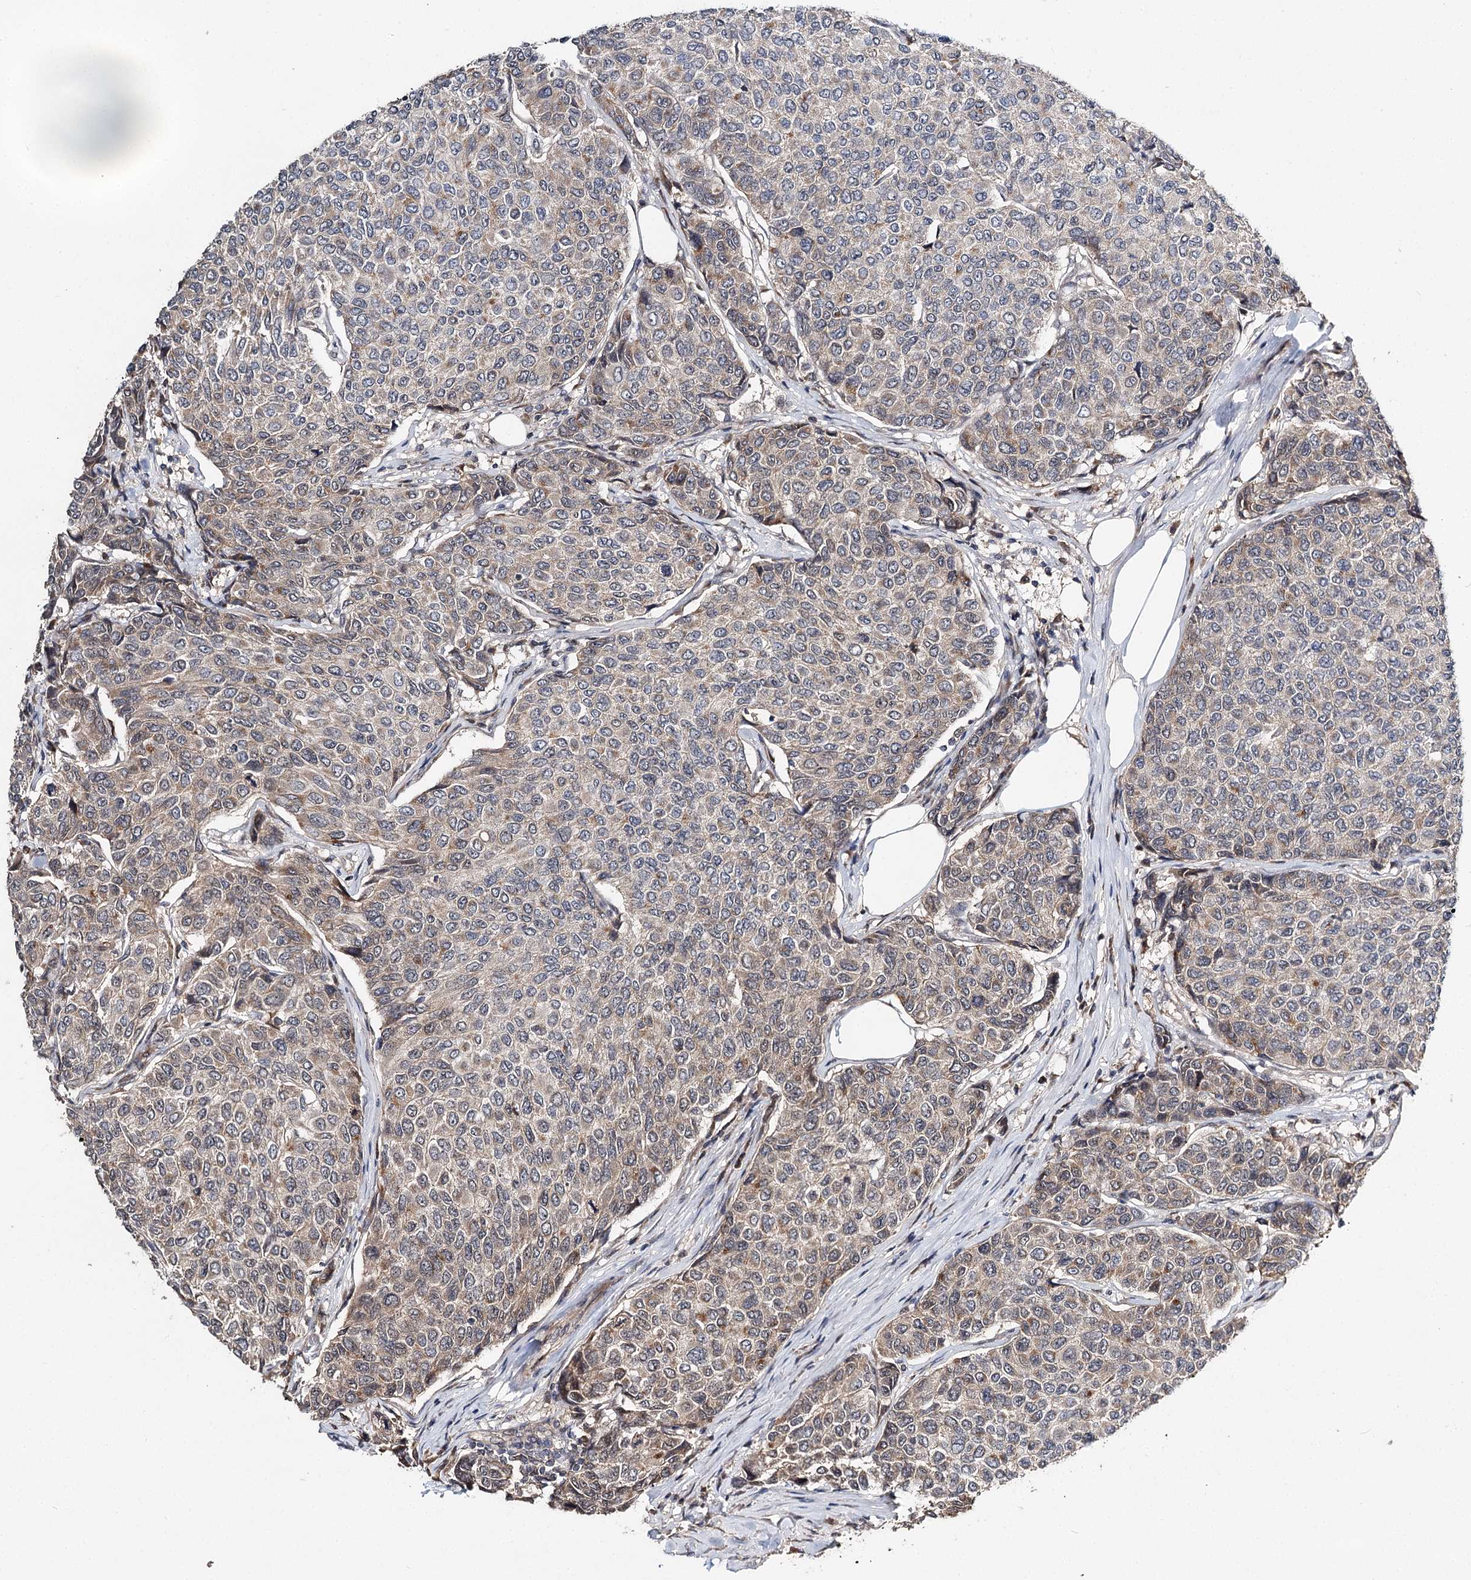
{"staining": {"intensity": "weak", "quantity": "<25%", "location": "cytoplasmic/membranous"}, "tissue": "breast cancer", "cell_type": "Tumor cells", "image_type": "cancer", "snomed": [{"axis": "morphology", "description": "Duct carcinoma"}, {"axis": "topography", "description": "Breast"}], "caption": "Immunohistochemistry of human breast cancer (infiltrating ductal carcinoma) shows no staining in tumor cells. (Immunohistochemistry, brightfield microscopy, high magnification).", "gene": "NOPCHAP1", "patient": {"sex": "female", "age": 55}}